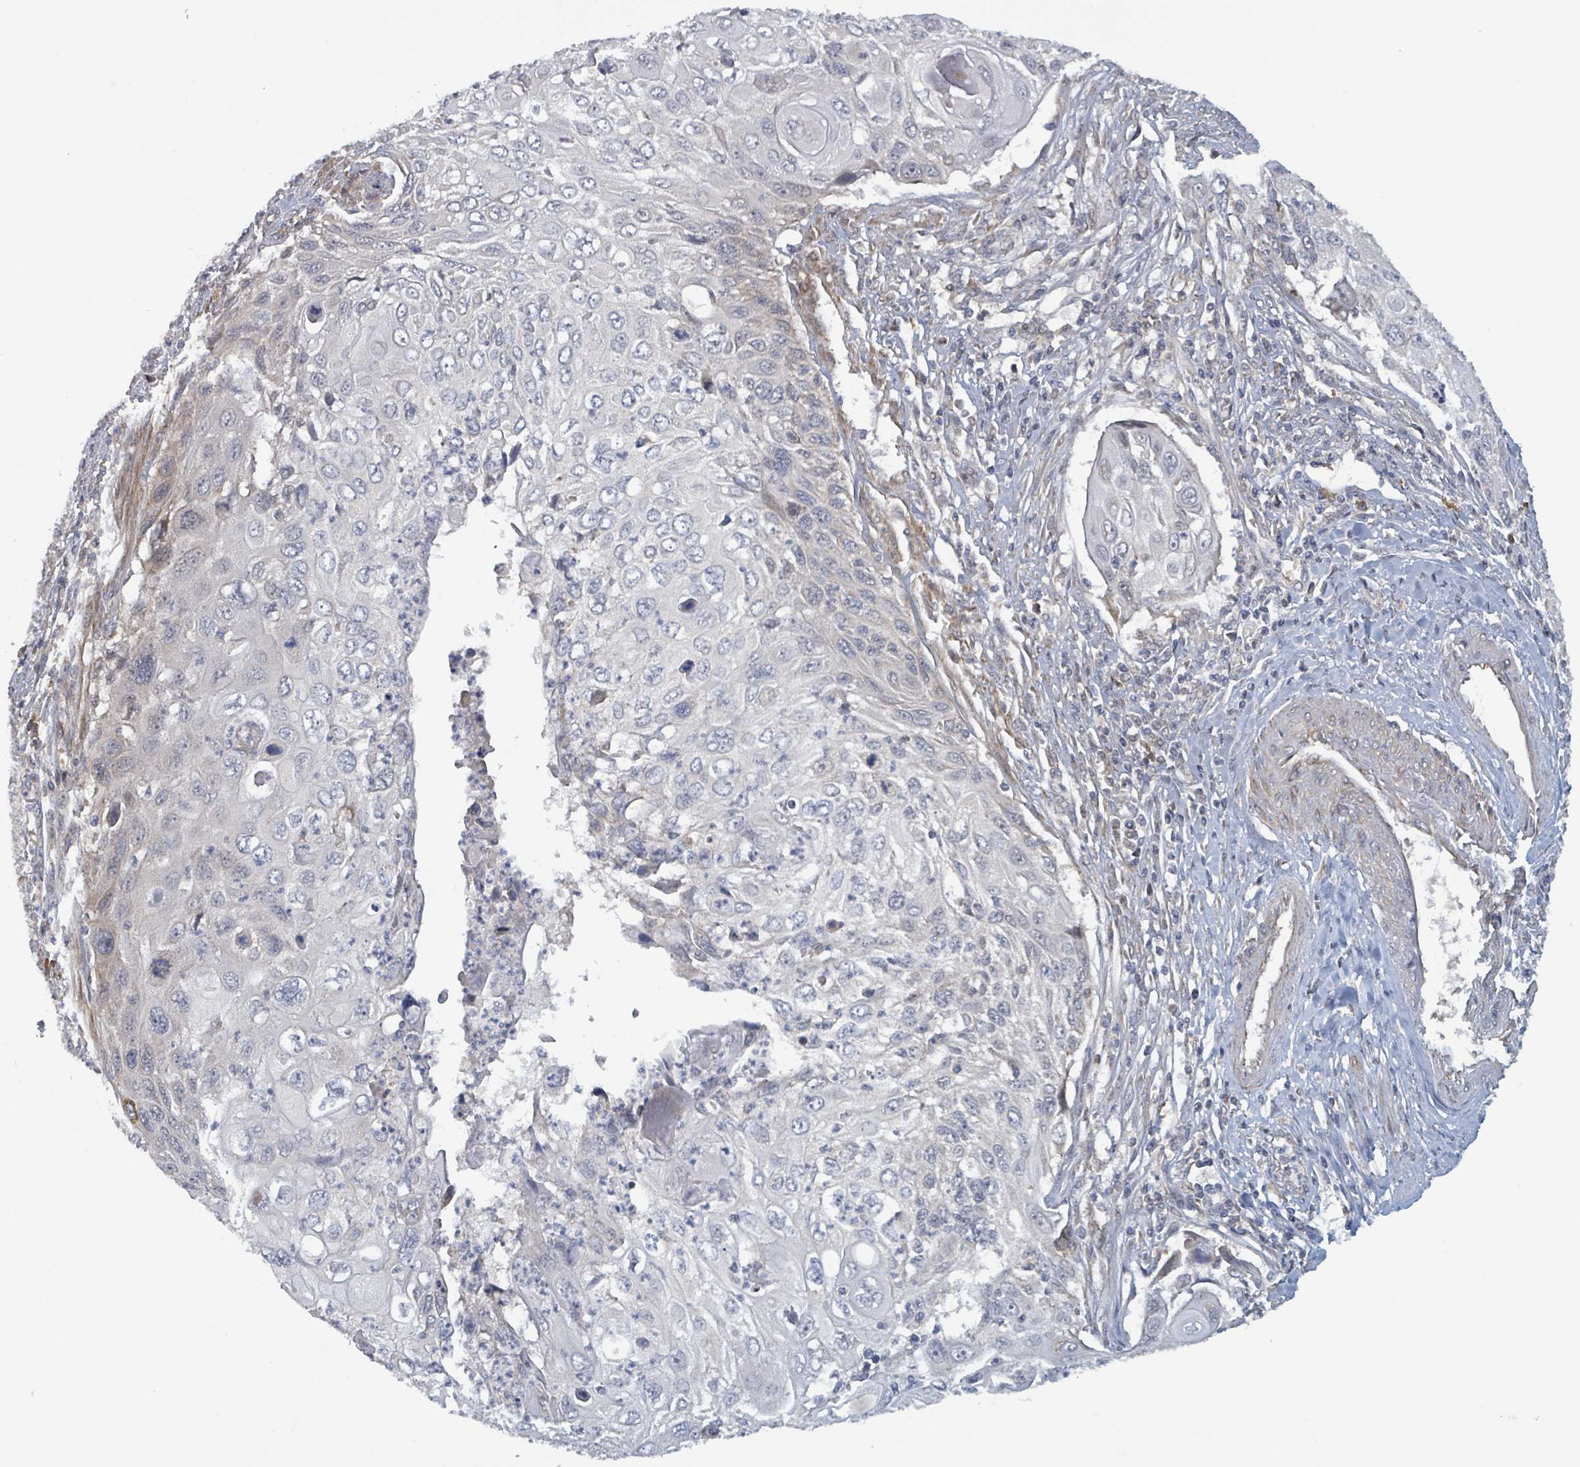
{"staining": {"intensity": "negative", "quantity": "none", "location": "none"}, "tissue": "cervical cancer", "cell_type": "Tumor cells", "image_type": "cancer", "snomed": [{"axis": "morphology", "description": "Squamous cell carcinoma, NOS"}, {"axis": "topography", "description": "Cervix"}], "caption": "This is an IHC photomicrograph of human cervical cancer (squamous cell carcinoma). There is no expression in tumor cells.", "gene": "HIVEP1", "patient": {"sex": "female", "age": 70}}